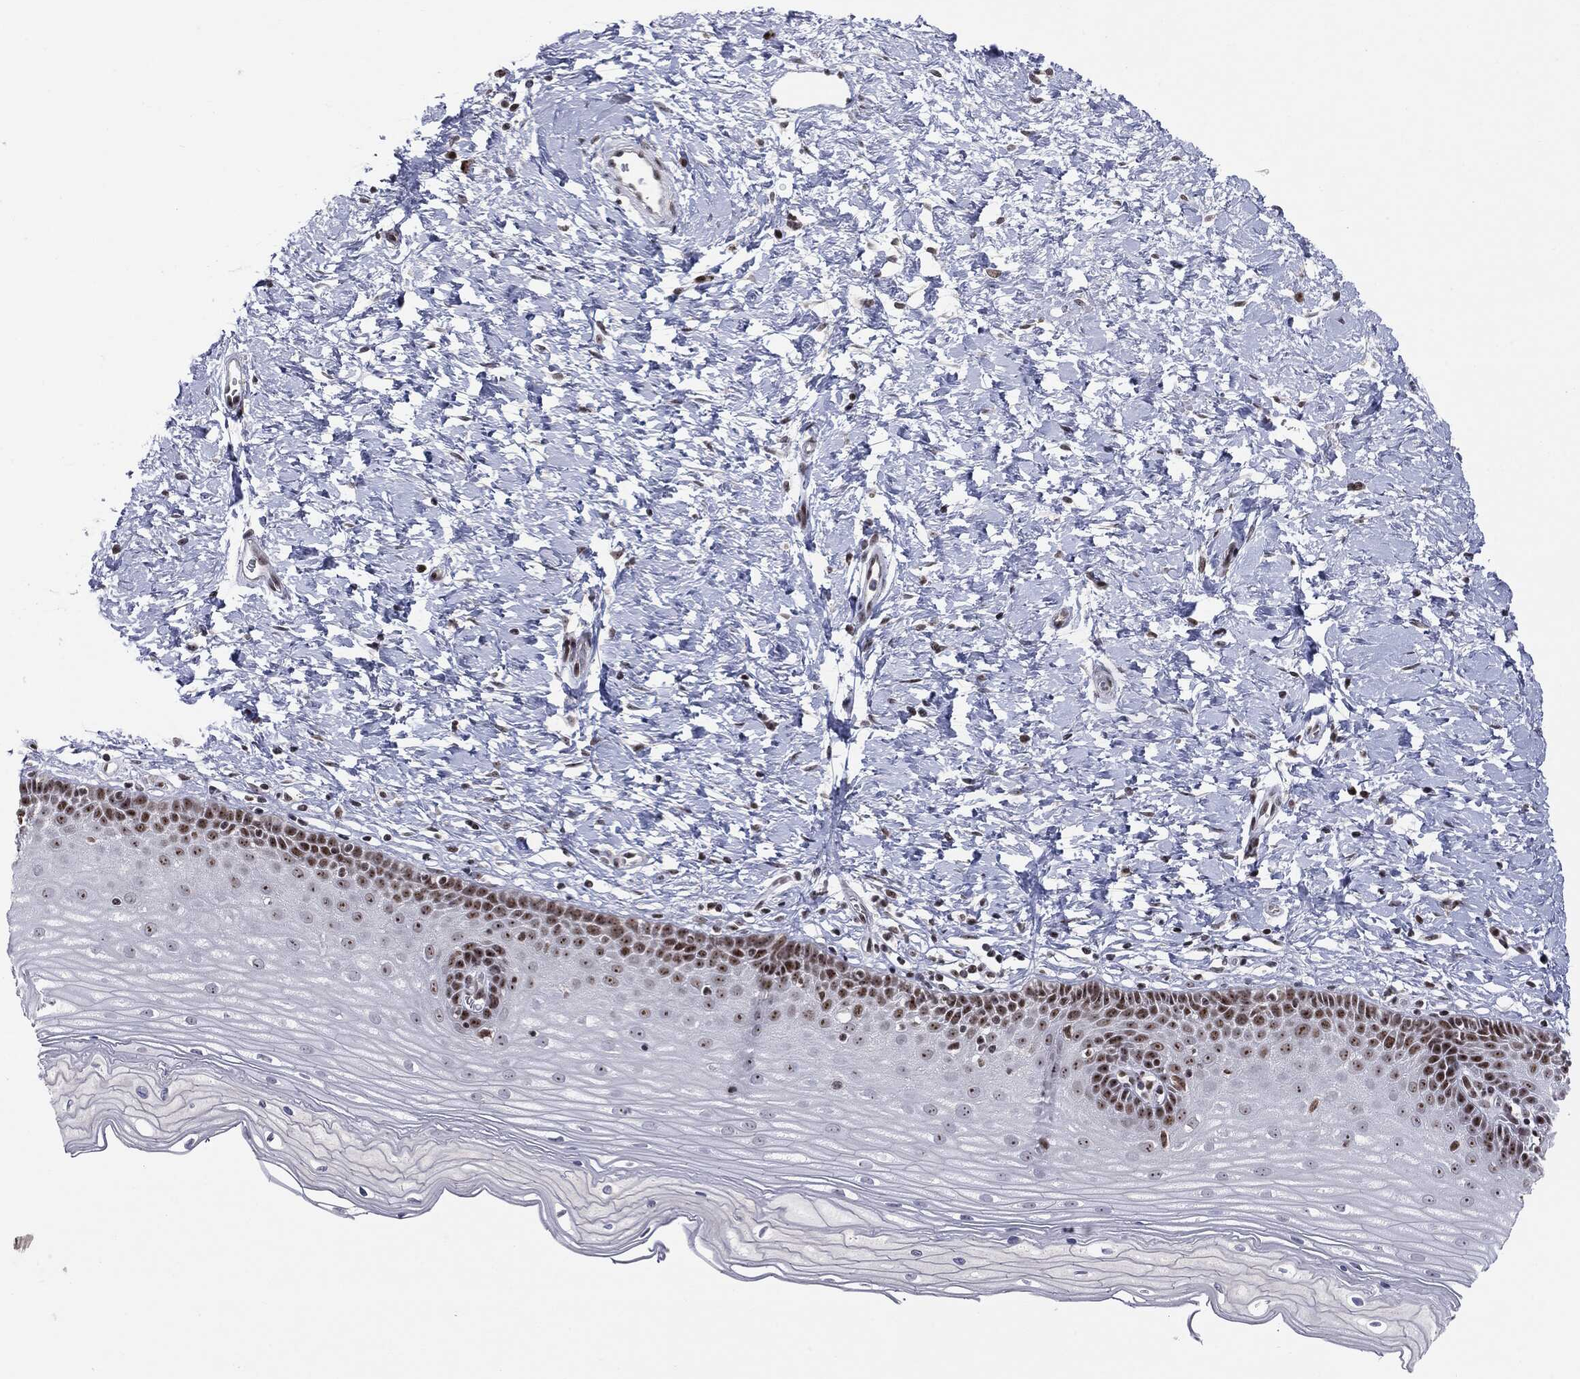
{"staining": {"intensity": "moderate", "quantity": ">75%", "location": "nuclear"}, "tissue": "cervix", "cell_type": "Glandular cells", "image_type": "normal", "snomed": [{"axis": "morphology", "description": "Normal tissue, NOS"}, {"axis": "topography", "description": "Cervix"}], "caption": "DAB (3,3'-diaminobenzidine) immunohistochemical staining of unremarkable human cervix displays moderate nuclear protein expression in about >75% of glandular cells. Using DAB (3,3'-diaminobenzidine) (brown) and hematoxylin (blue) stains, captured at high magnification using brightfield microscopy.", "gene": "MDC1", "patient": {"sex": "female", "age": 37}}